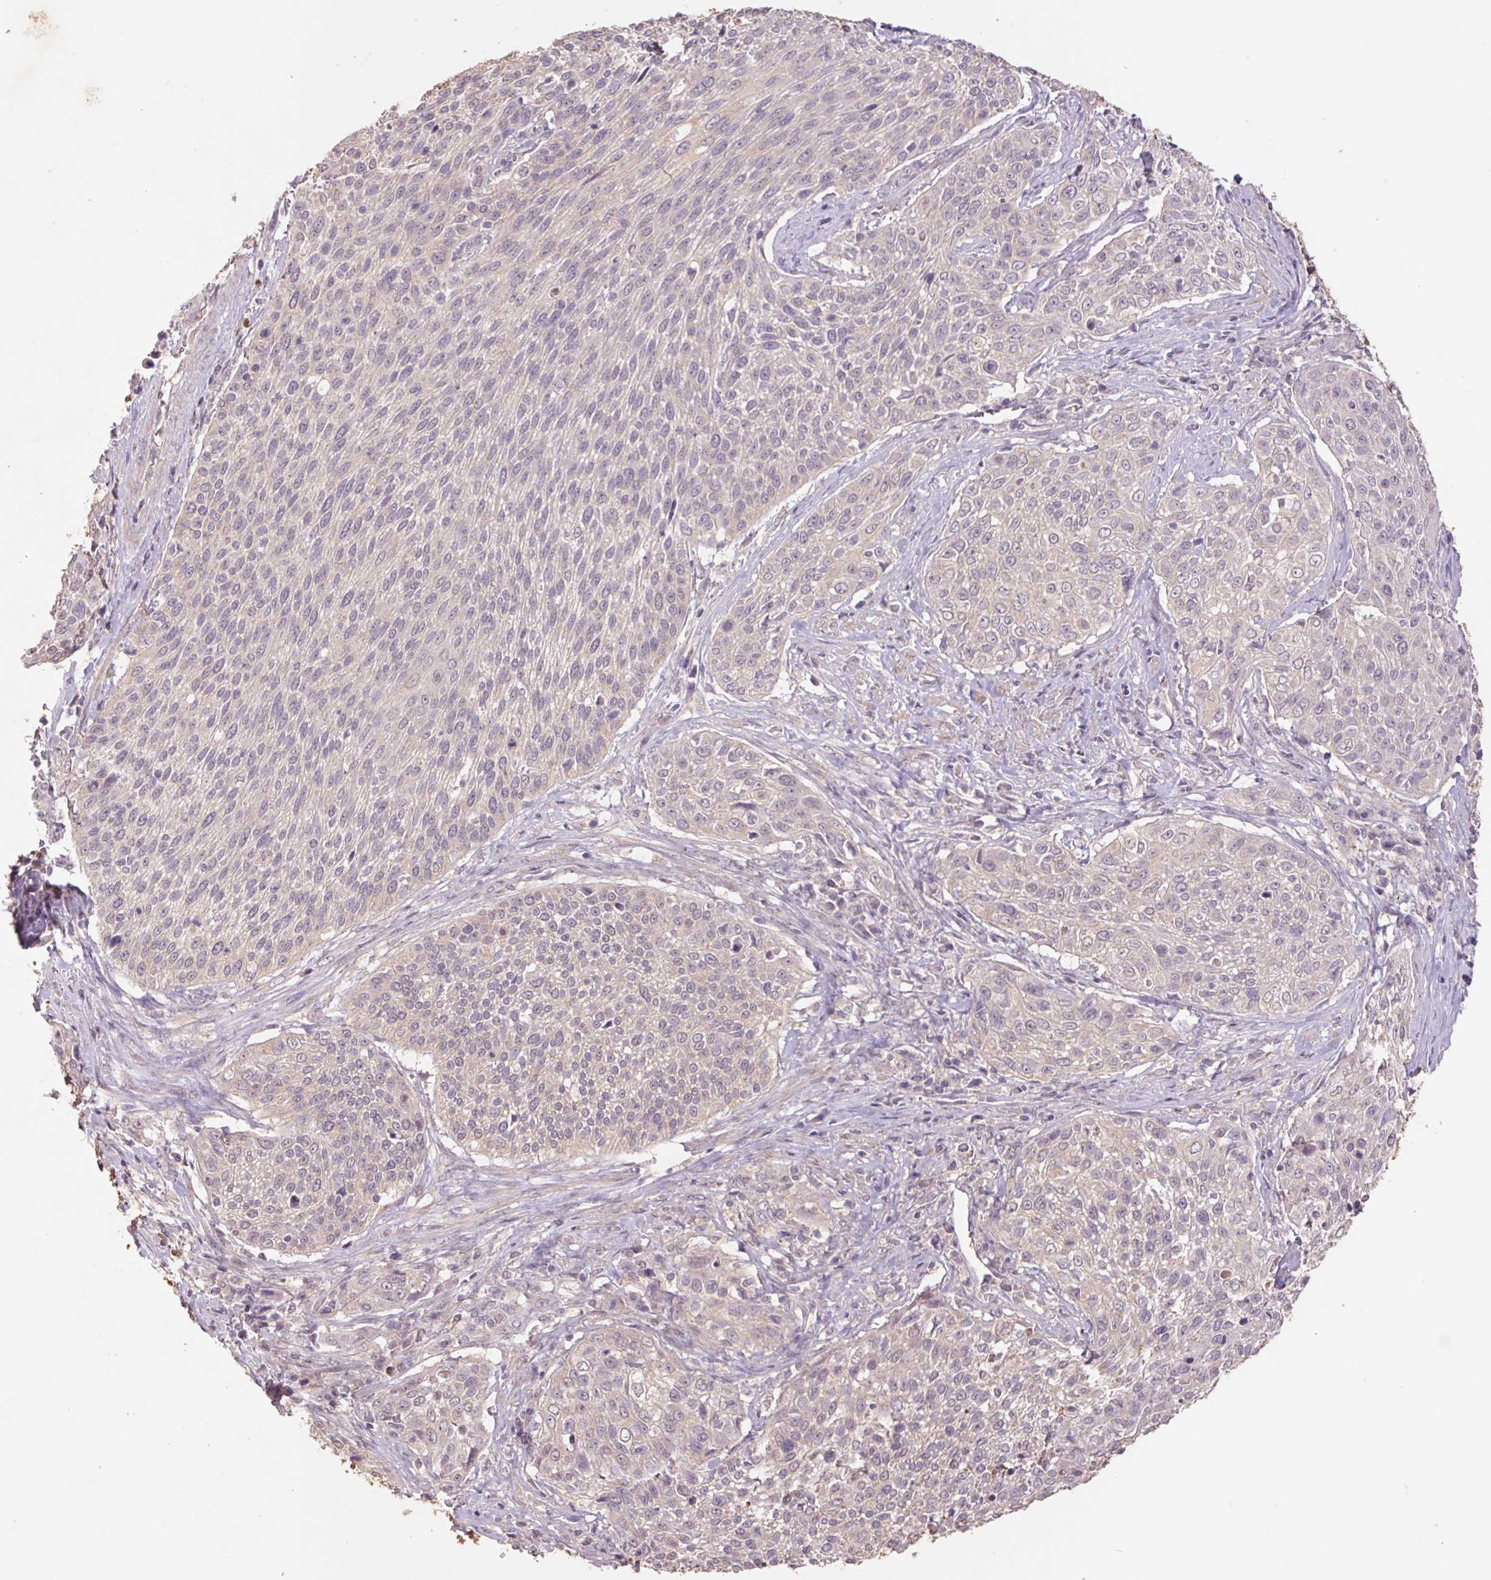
{"staining": {"intensity": "weak", "quantity": ">75%", "location": "cytoplasmic/membranous"}, "tissue": "cervical cancer", "cell_type": "Tumor cells", "image_type": "cancer", "snomed": [{"axis": "morphology", "description": "Squamous cell carcinoma, NOS"}, {"axis": "topography", "description": "Cervix"}], "caption": "Immunohistochemistry (DAB (3,3'-diaminobenzidine)) staining of human cervical cancer (squamous cell carcinoma) demonstrates weak cytoplasmic/membranous protein staining in about >75% of tumor cells.", "gene": "GRM2", "patient": {"sex": "female", "age": 31}}